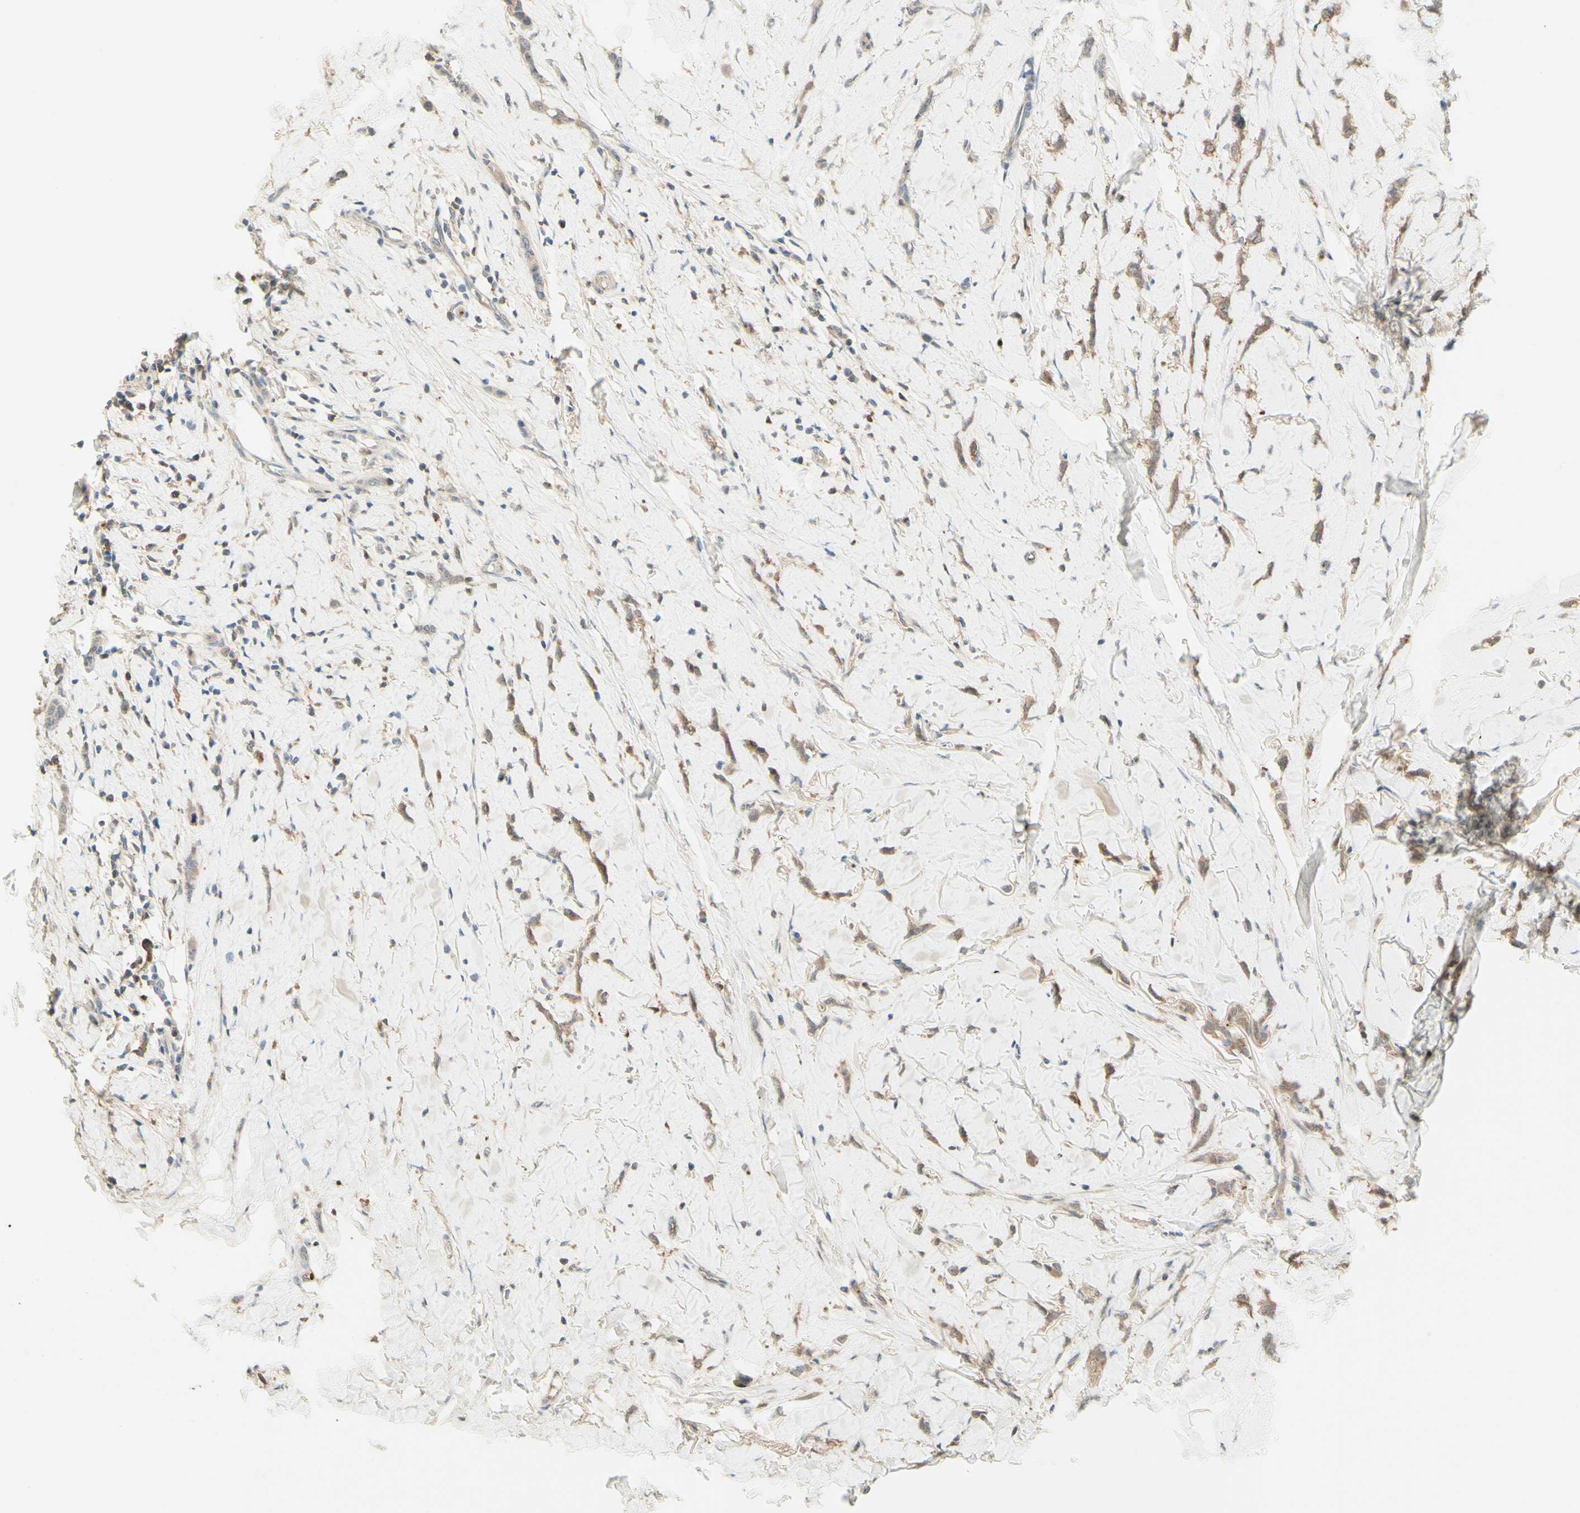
{"staining": {"intensity": "moderate", "quantity": ">75%", "location": "cytoplasmic/membranous"}, "tissue": "breast cancer", "cell_type": "Tumor cells", "image_type": "cancer", "snomed": [{"axis": "morphology", "description": "Lobular carcinoma"}, {"axis": "topography", "description": "Skin"}, {"axis": "topography", "description": "Breast"}], "caption": "IHC photomicrograph of lobular carcinoma (breast) stained for a protein (brown), which reveals medium levels of moderate cytoplasmic/membranous positivity in about >75% of tumor cells.", "gene": "ANGPT2", "patient": {"sex": "female", "age": 46}}